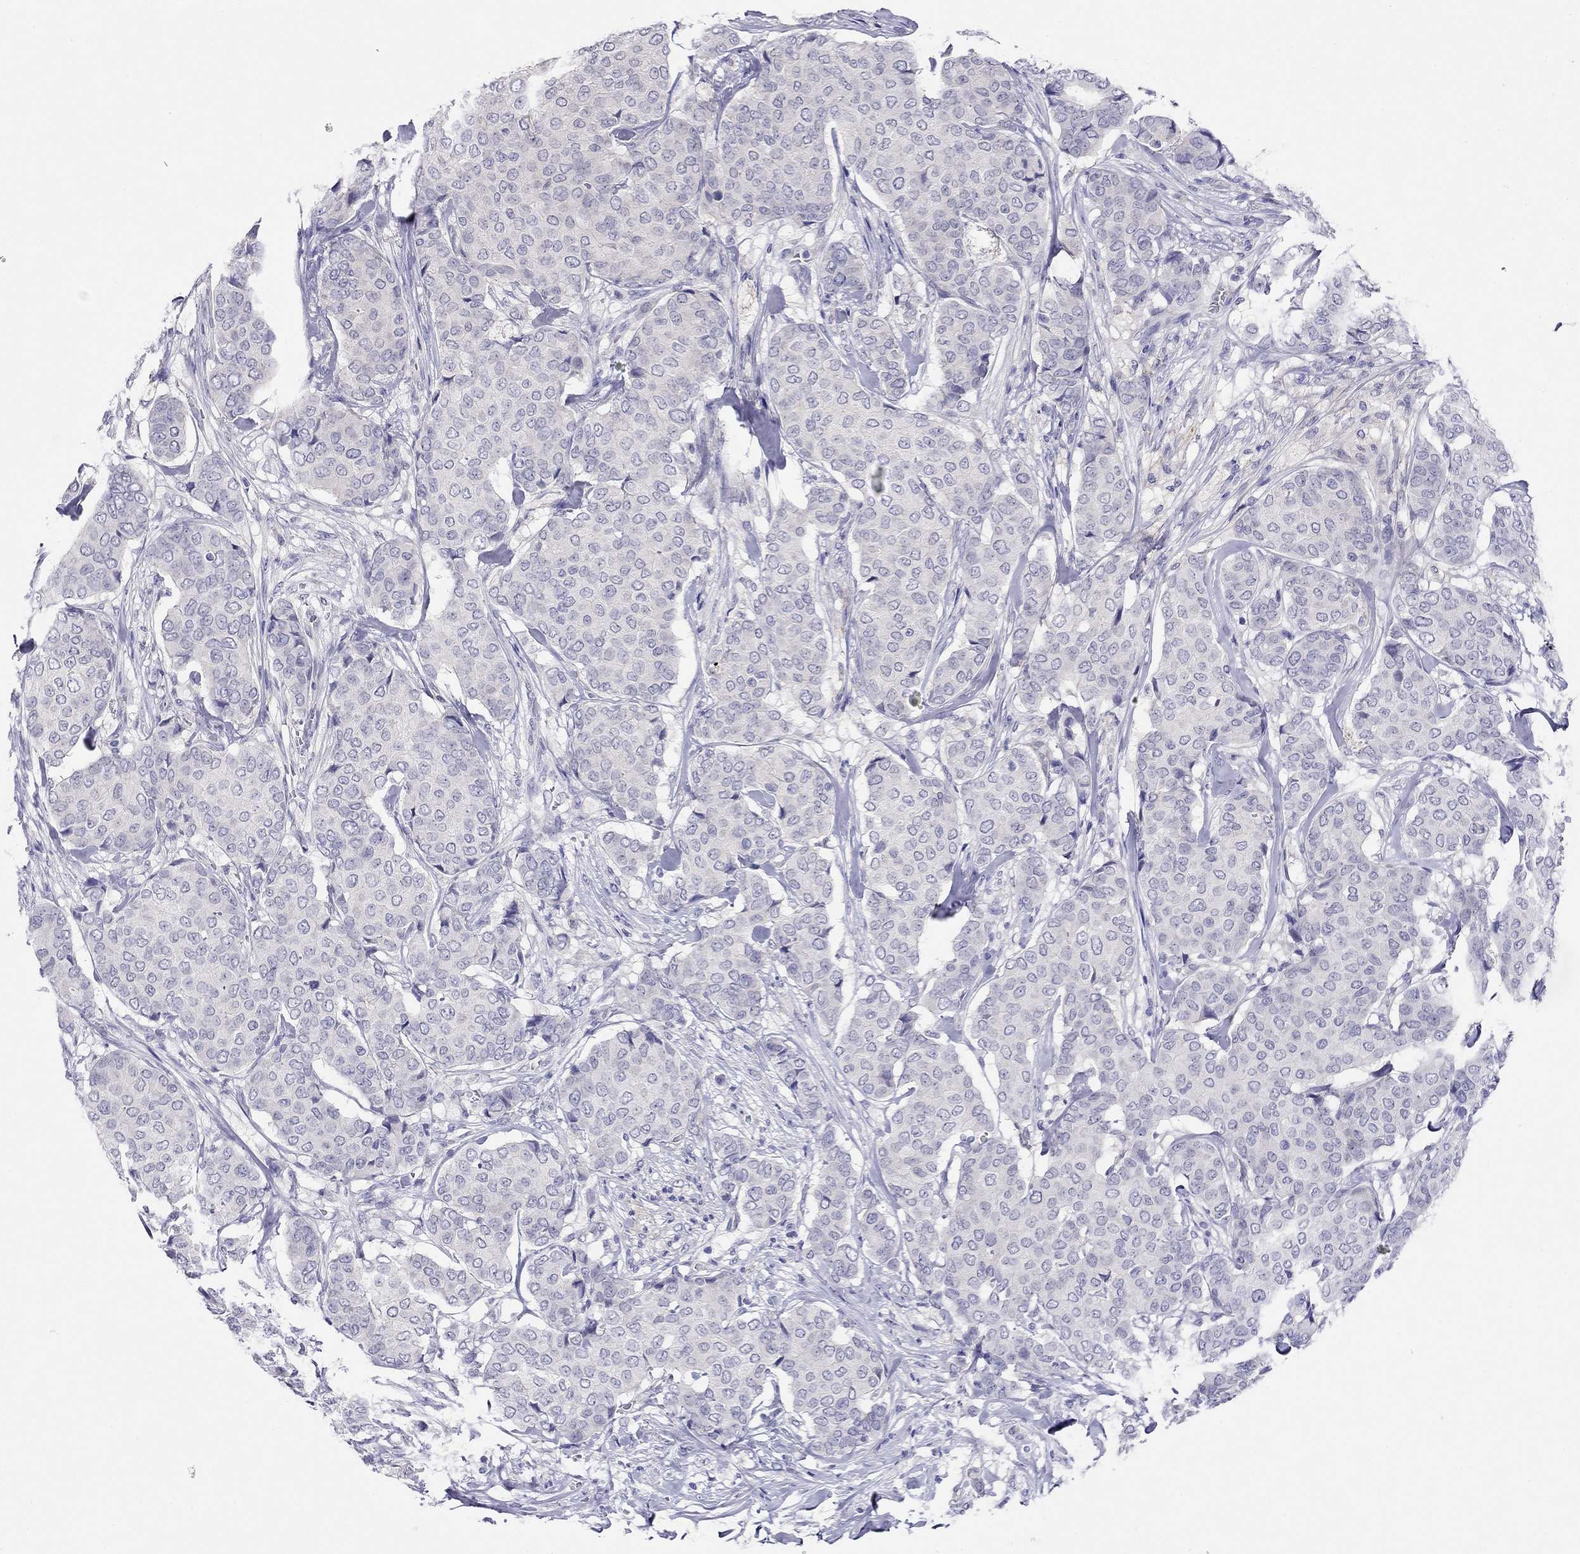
{"staining": {"intensity": "negative", "quantity": "none", "location": "none"}, "tissue": "breast cancer", "cell_type": "Tumor cells", "image_type": "cancer", "snomed": [{"axis": "morphology", "description": "Duct carcinoma"}, {"axis": "topography", "description": "Breast"}], "caption": "Immunohistochemistry (IHC) of breast cancer reveals no staining in tumor cells.", "gene": "CAPNS2", "patient": {"sex": "female", "age": 75}}